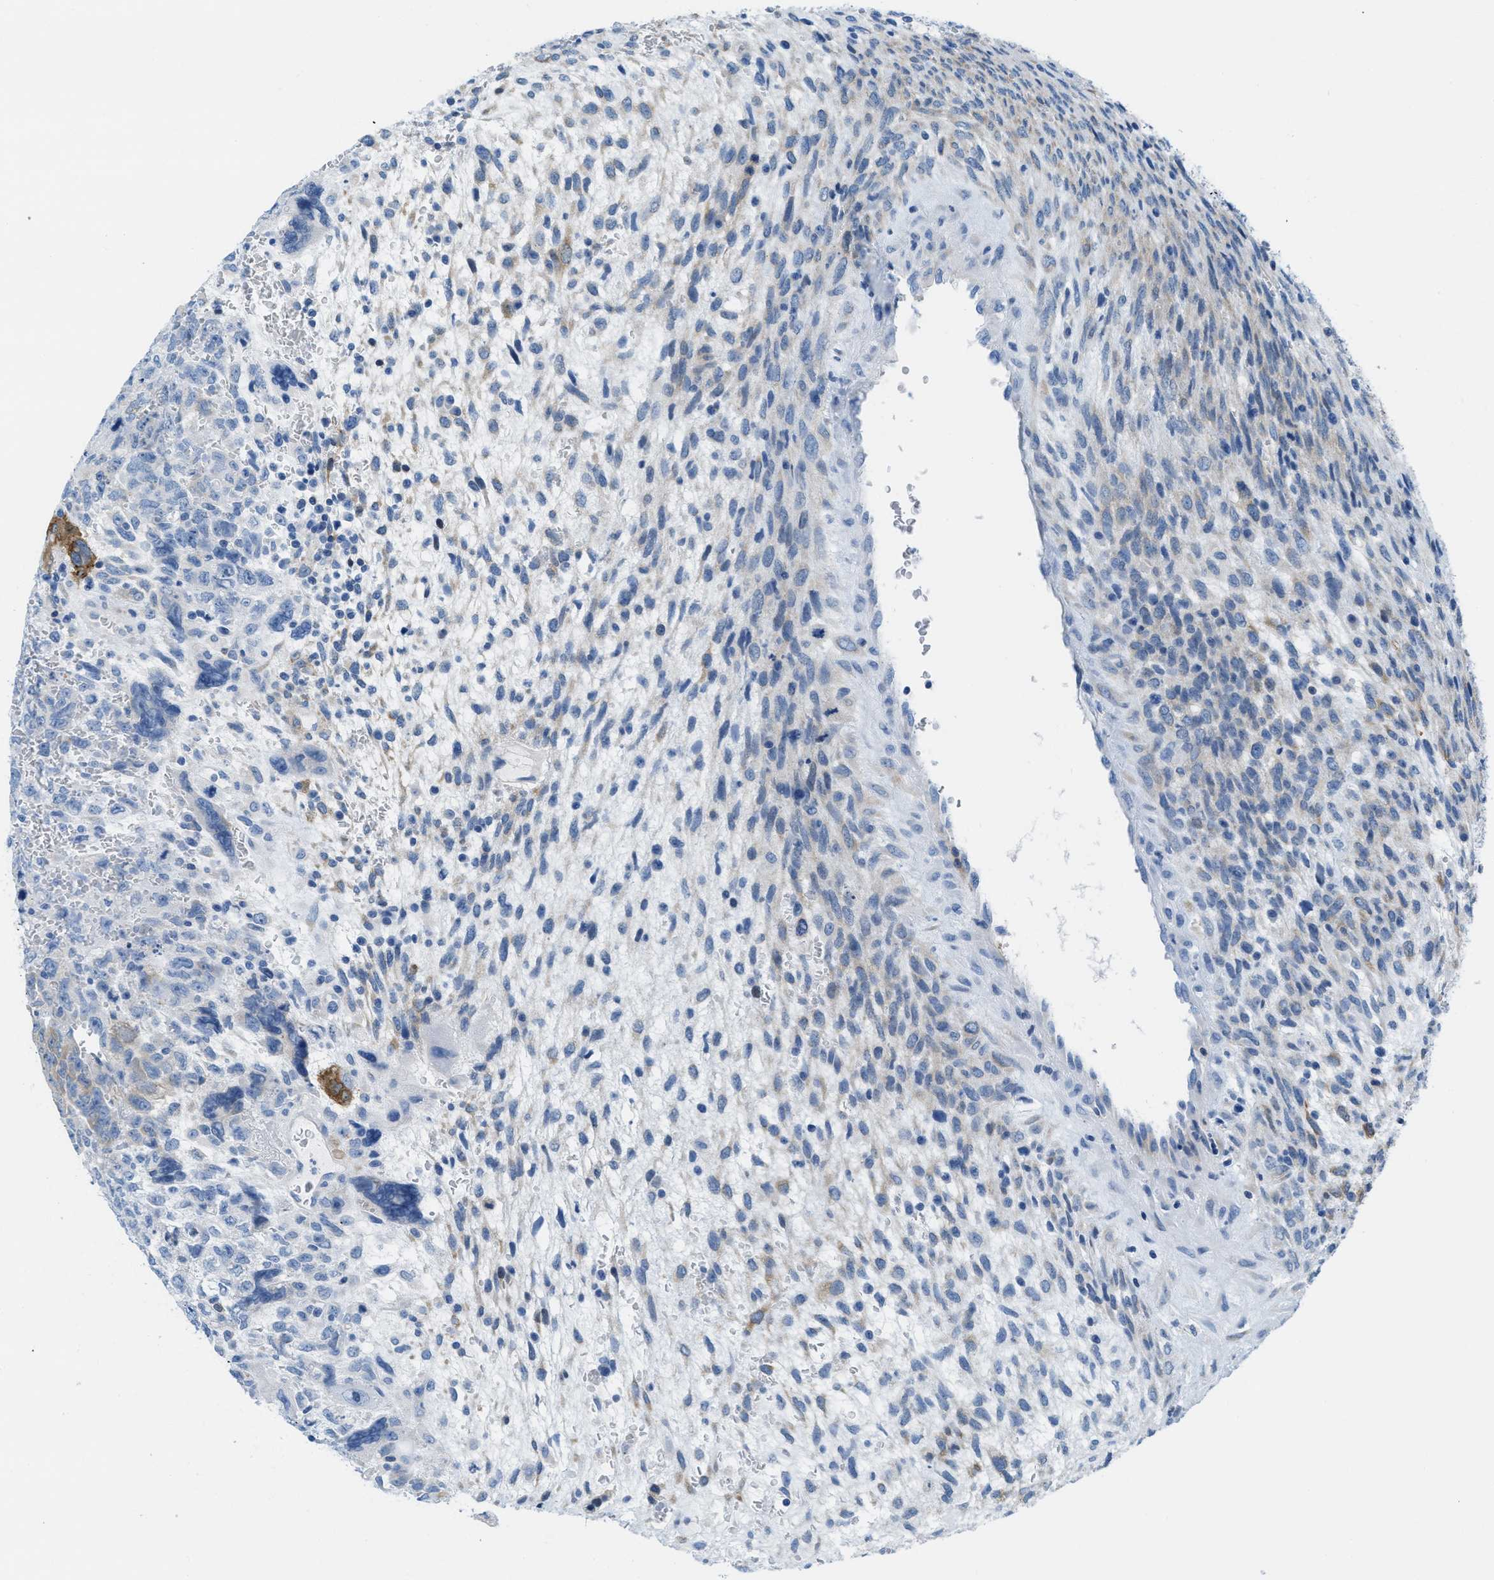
{"staining": {"intensity": "negative", "quantity": "none", "location": "none"}, "tissue": "testis cancer", "cell_type": "Tumor cells", "image_type": "cancer", "snomed": [{"axis": "morphology", "description": "Carcinoma, Embryonal, NOS"}, {"axis": "topography", "description": "Testis"}], "caption": "Immunohistochemistry micrograph of human testis cancer (embryonal carcinoma) stained for a protein (brown), which shows no staining in tumor cells.", "gene": "ASGR1", "patient": {"sex": "male", "age": 28}}